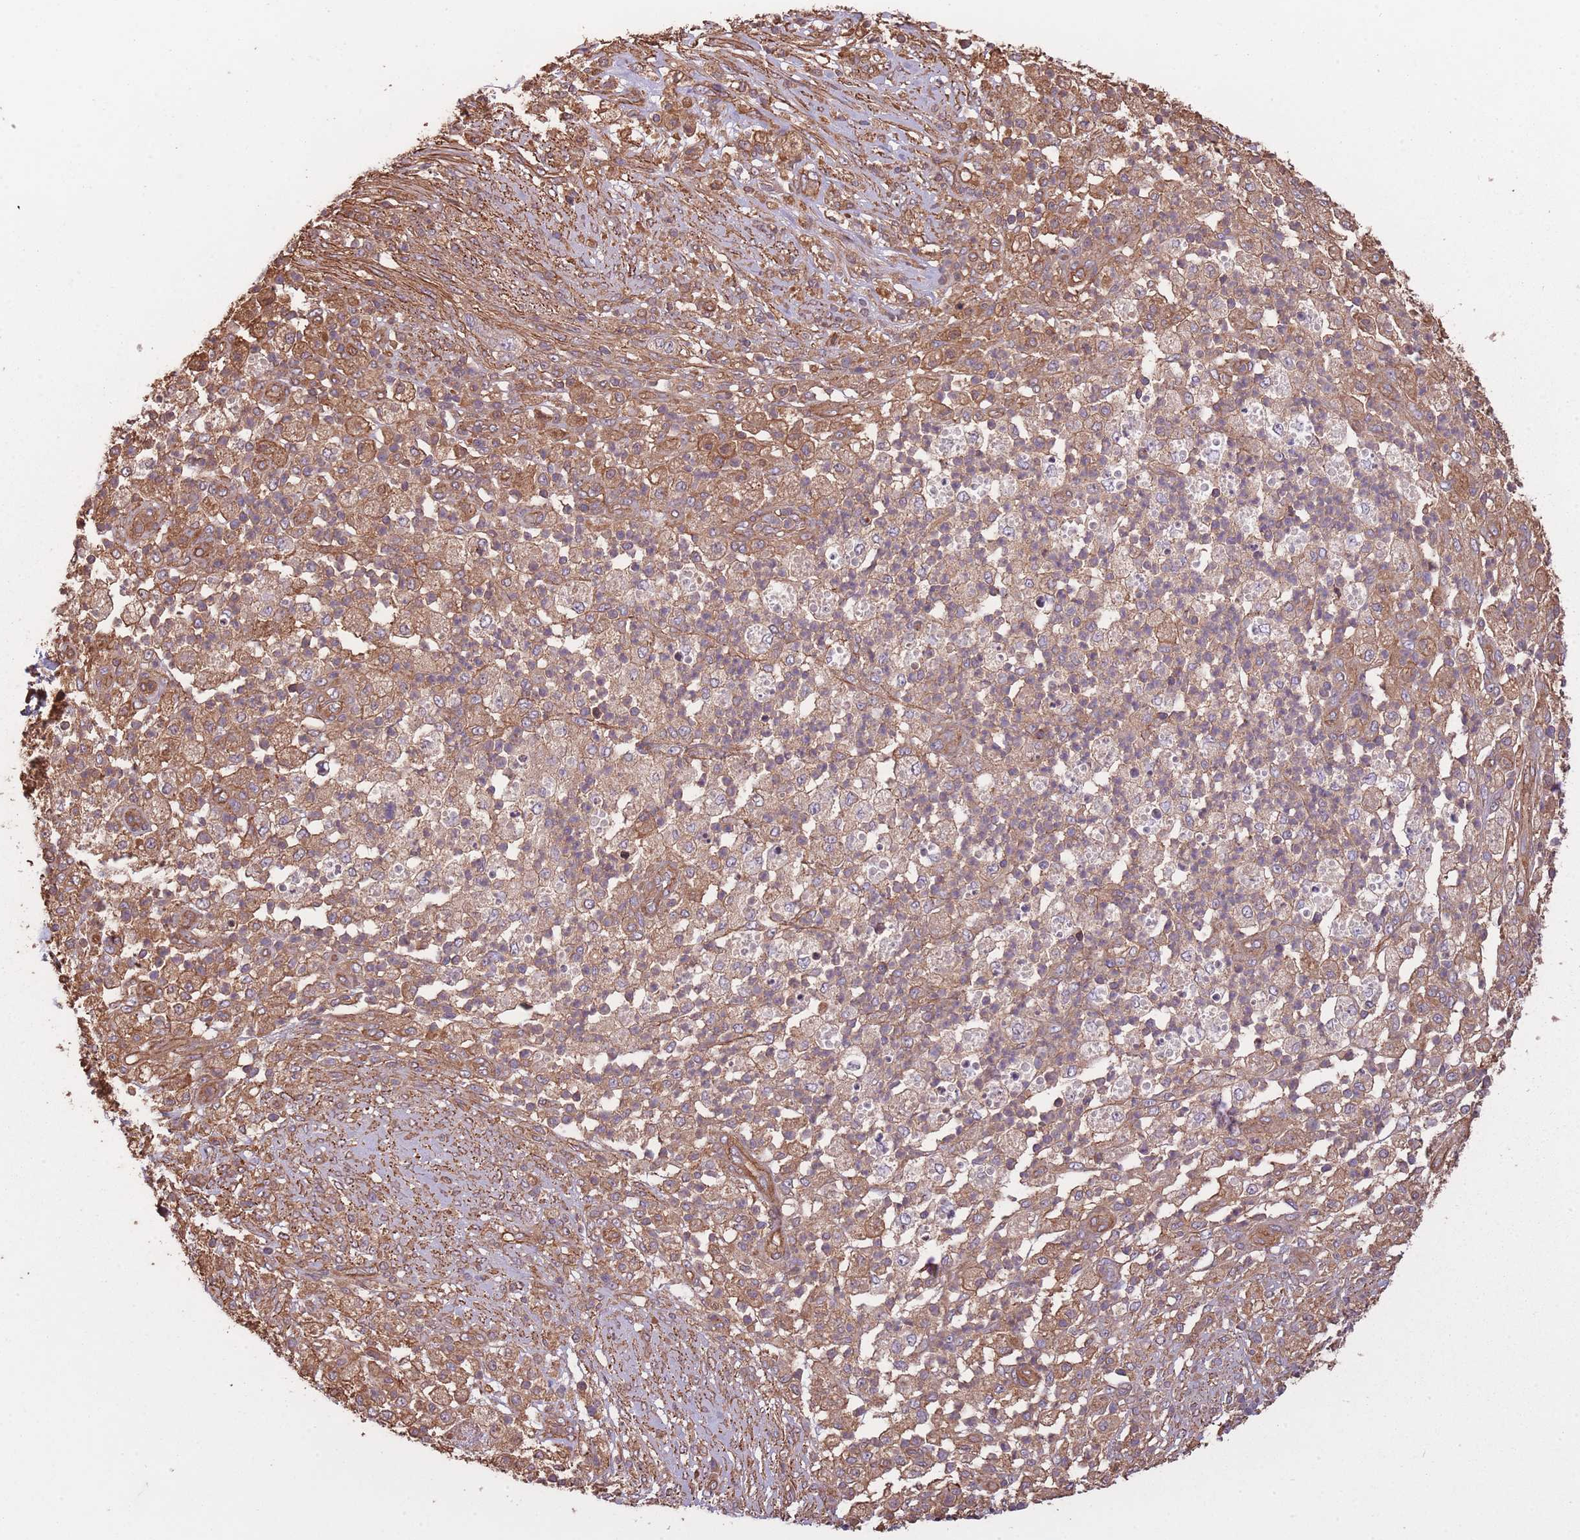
{"staining": {"intensity": "moderate", "quantity": "25%-75%", "location": "cytoplasmic/membranous"}, "tissue": "pancreatic cancer", "cell_type": "Tumor cells", "image_type": "cancer", "snomed": [{"axis": "morphology", "description": "Adenocarcinoma, NOS"}, {"axis": "topography", "description": "Pancreas"}], "caption": "This is a histology image of immunohistochemistry staining of pancreatic adenocarcinoma, which shows moderate staining in the cytoplasmic/membranous of tumor cells.", "gene": "ARMH3", "patient": {"sex": "female", "age": 72}}